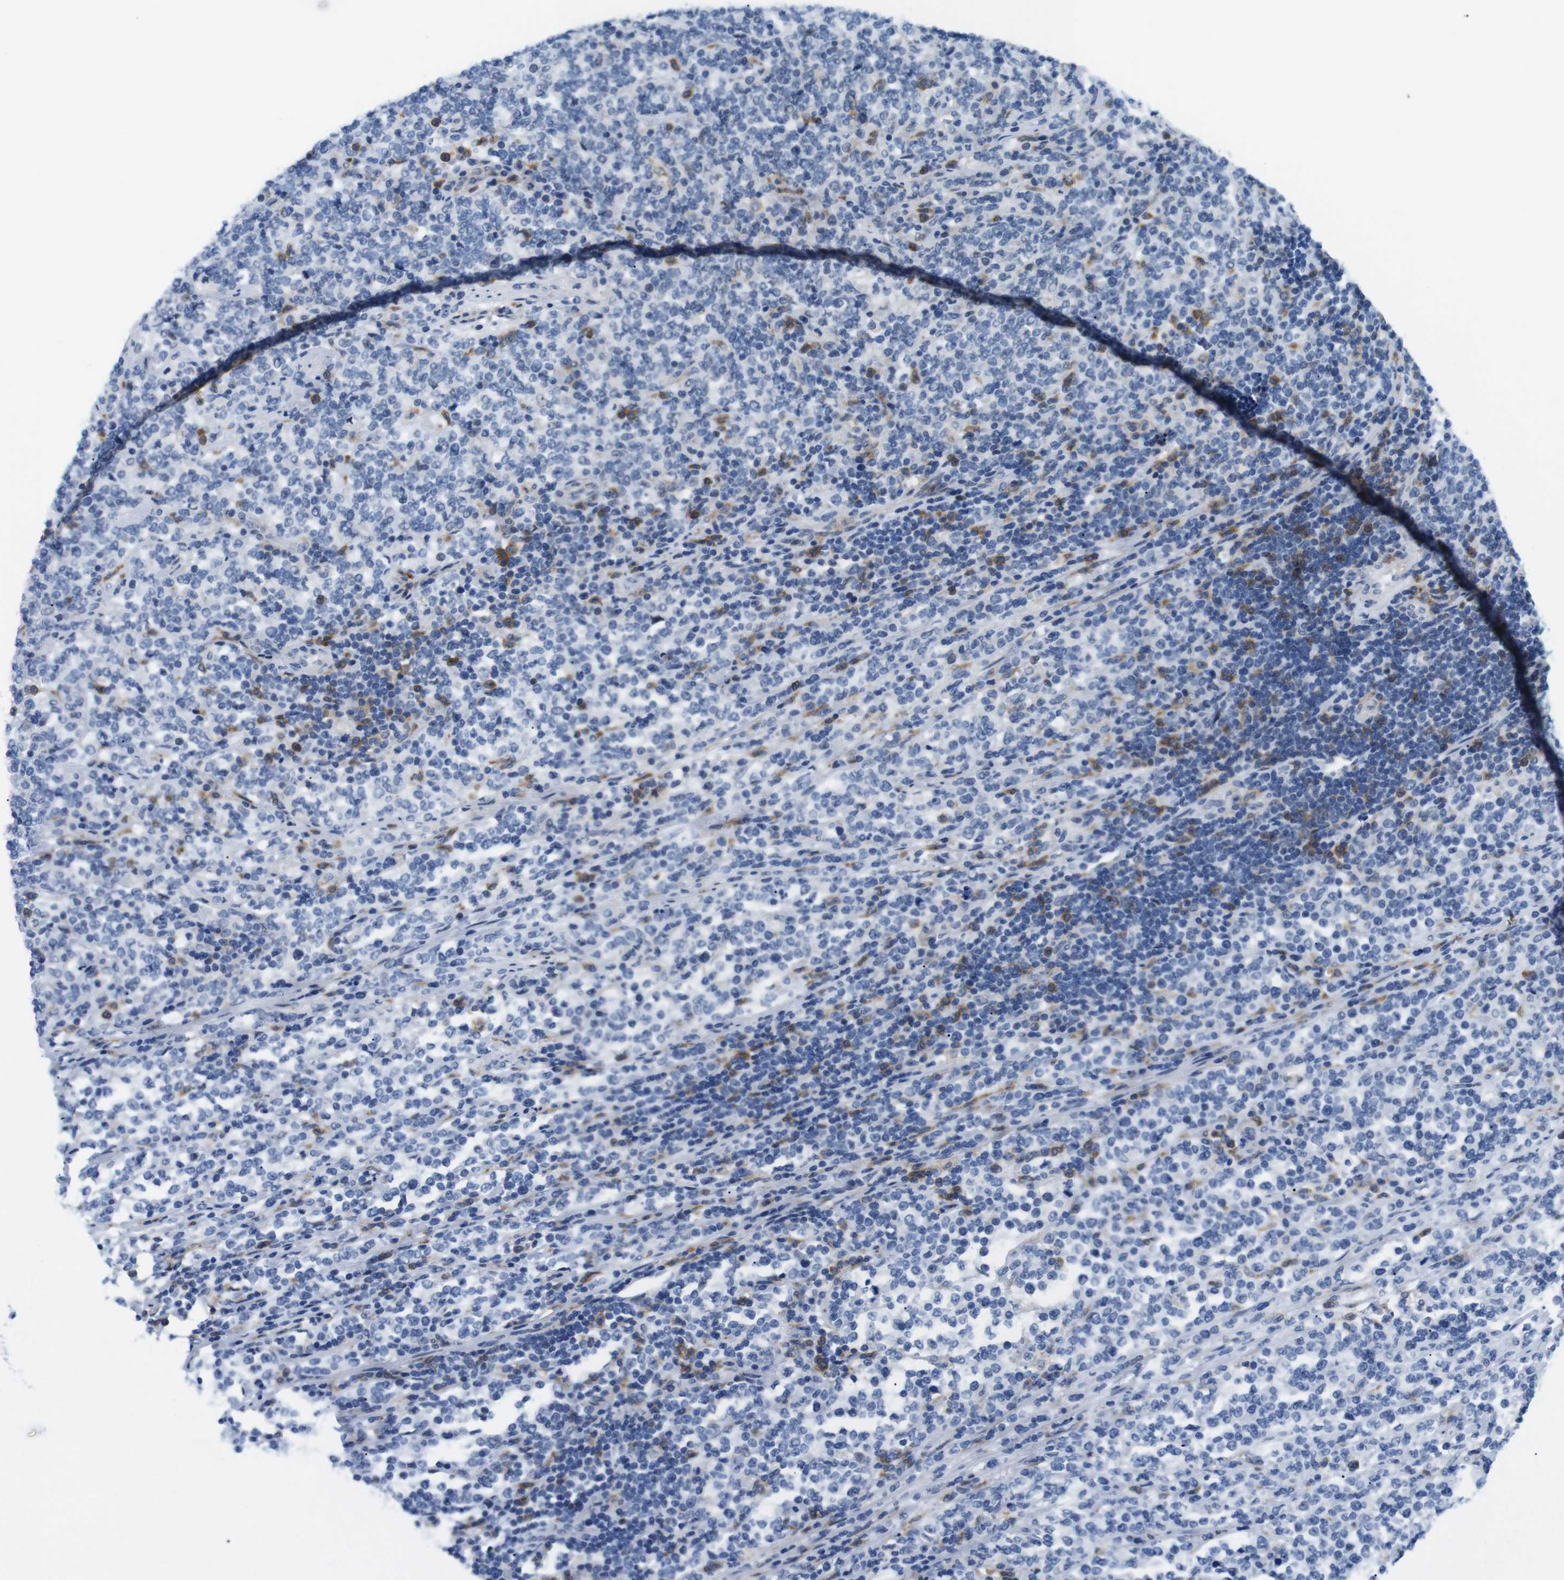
{"staining": {"intensity": "moderate", "quantity": "<25%", "location": "cytoplasmic/membranous"}, "tissue": "lymphoma", "cell_type": "Tumor cells", "image_type": "cancer", "snomed": [{"axis": "morphology", "description": "Malignant lymphoma, non-Hodgkin's type, High grade"}, {"axis": "topography", "description": "Soft tissue"}], "caption": "Immunohistochemical staining of human malignant lymphoma, non-Hodgkin's type (high-grade) demonstrates moderate cytoplasmic/membranous protein expression in about <25% of tumor cells.", "gene": "CD300C", "patient": {"sex": "male", "age": 18}}